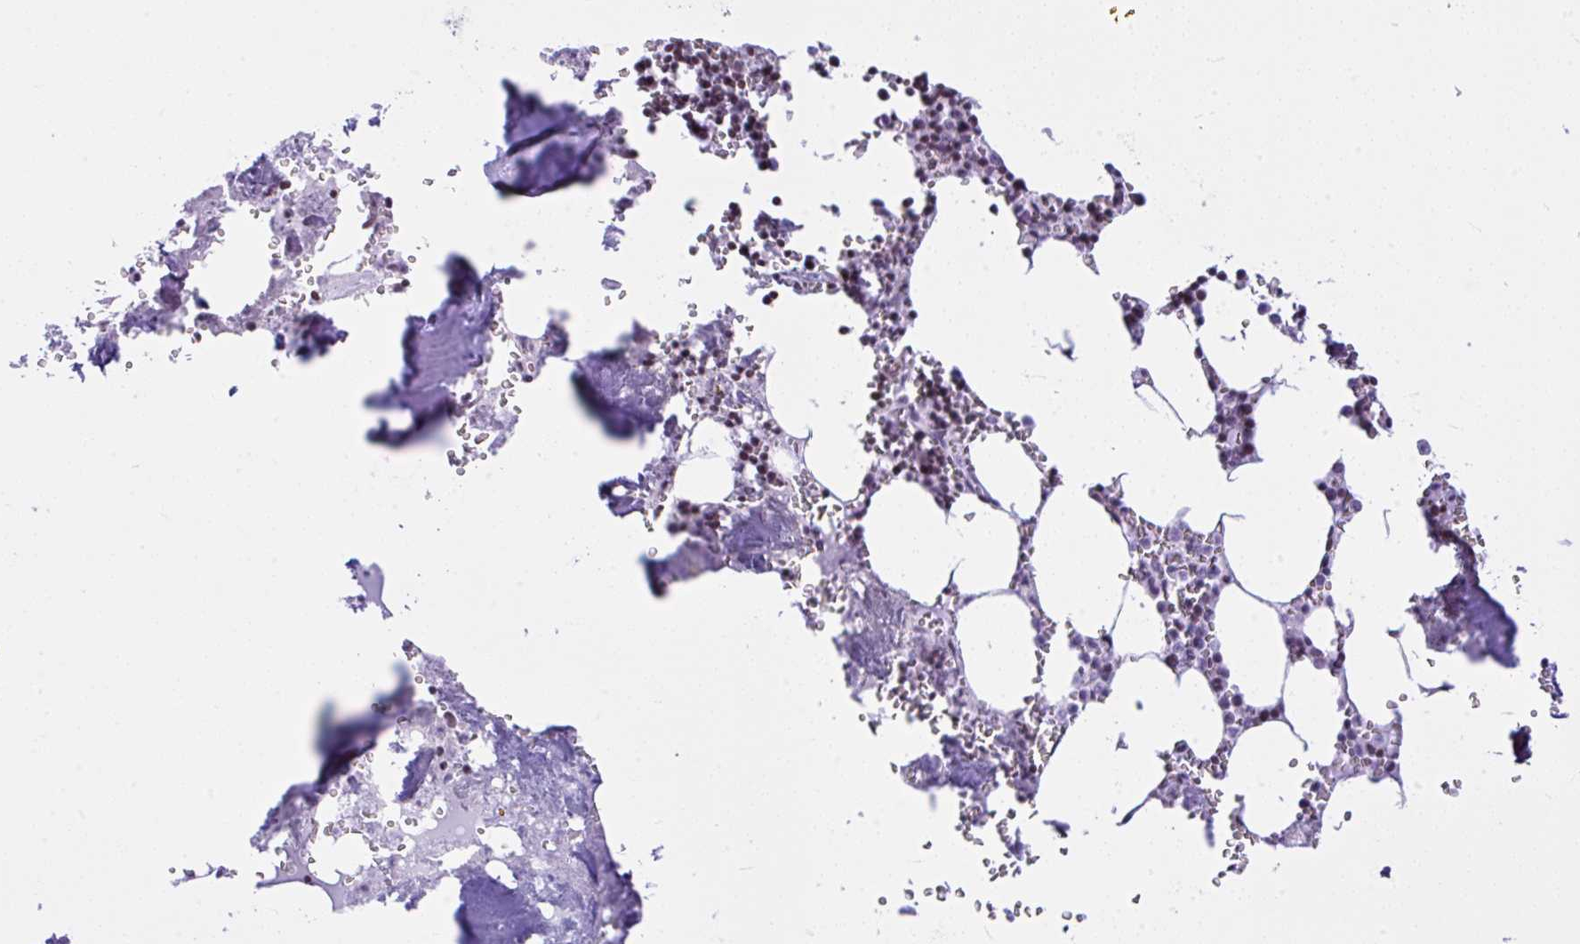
{"staining": {"intensity": "moderate", "quantity": "<25%", "location": "nuclear"}, "tissue": "bone marrow", "cell_type": "Hematopoietic cells", "image_type": "normal", "snomed": [{"axis": "morphology", "description": "Normal tissue, NOS"}, {"axis": "topography", "description": "Bone marrow"}], "caption": "DAB immunohistochemical staining of unremarkable human bone marrow displays moderate nuclear protein expression in about <25% of hematopoietic cells.", "gene": "KRT27", "patient": {"sex": "male", "age": 54}}